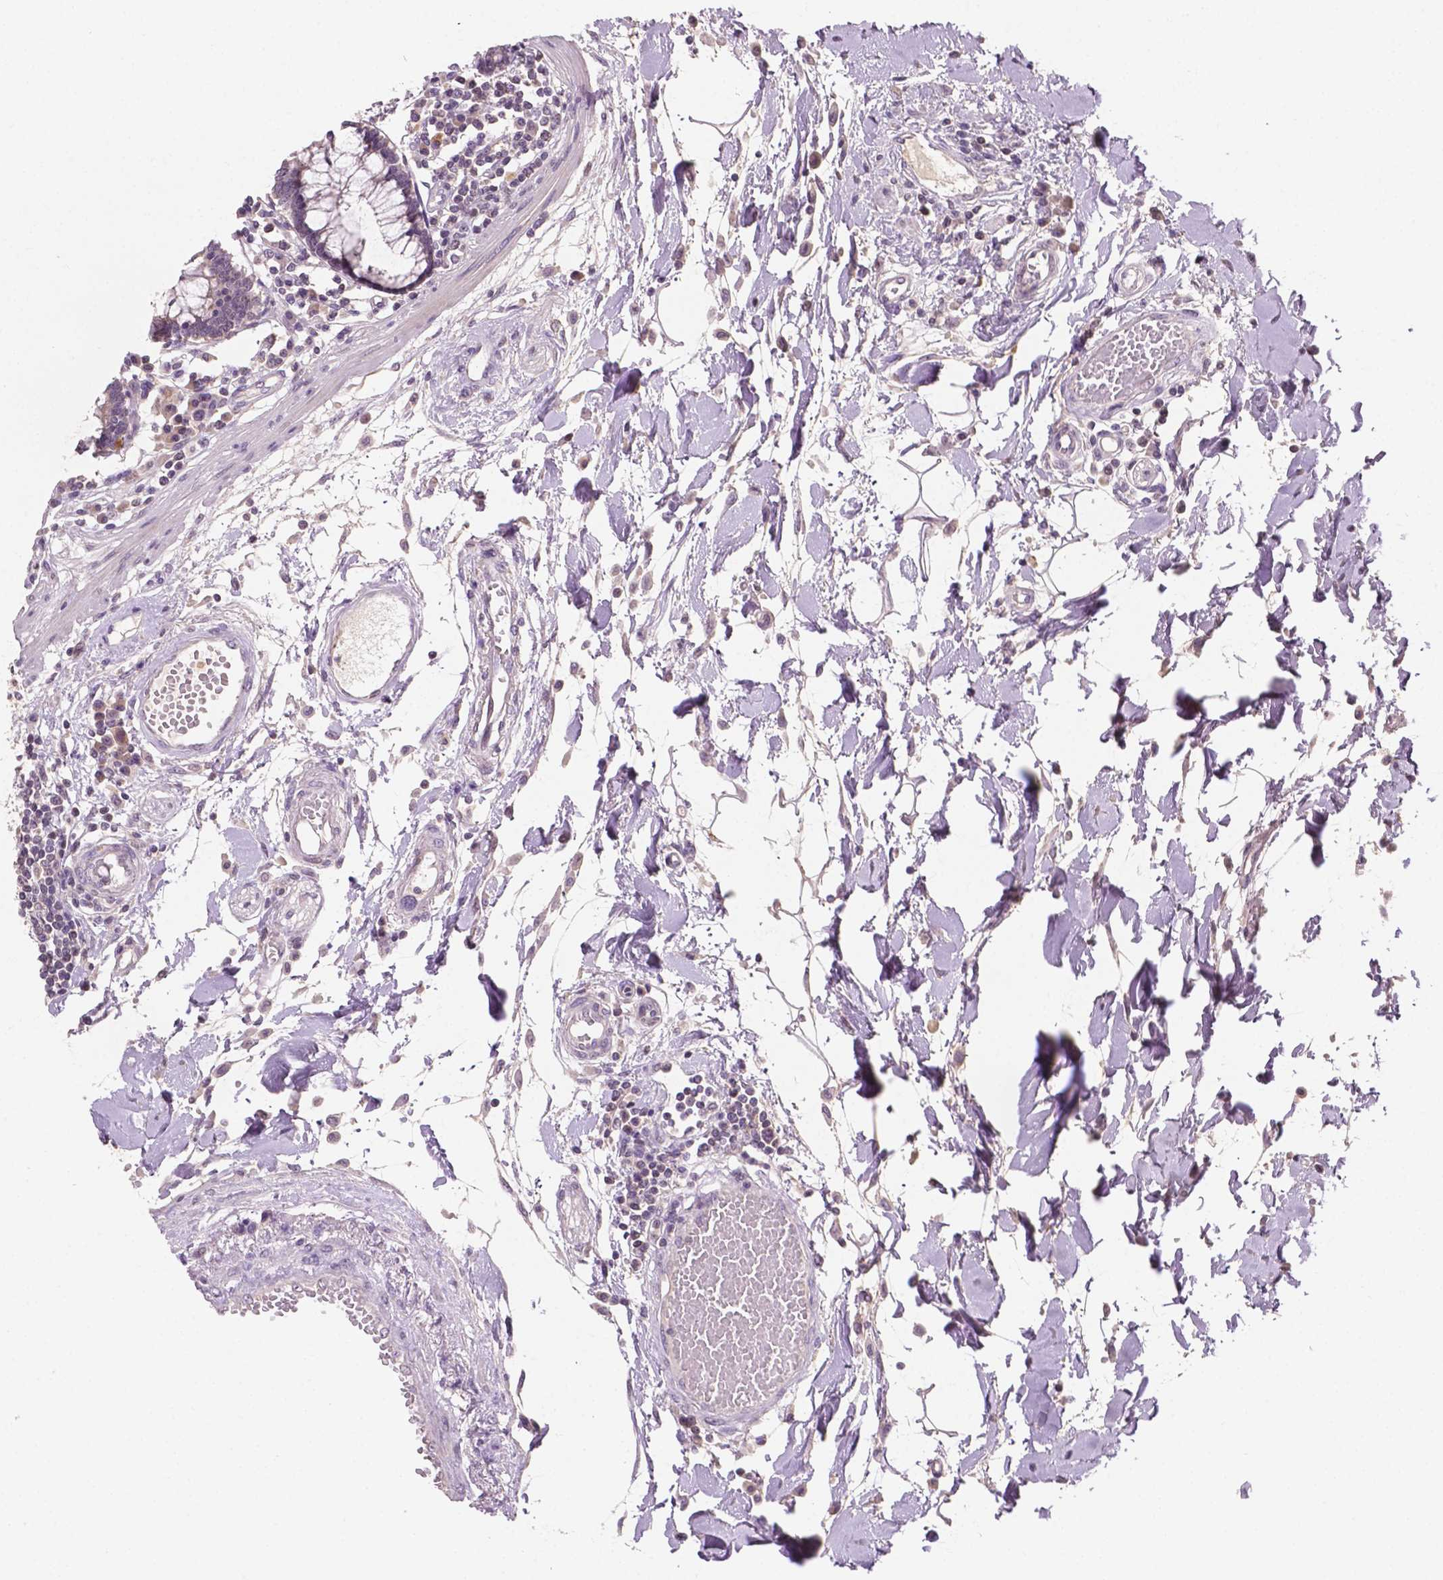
{"staining": {"intensity": "negative", "quantity": "none", "location": "none"}, "tissue": "colon", "cell_type": "Endothelial cells", "image_type": "normal", "snomed": [{"axis": "morphology", "description": "Normal tissue, NOS"}, {"axis": "morphology", "description": "Adenocarcinoma, NOS"}, {"axis": "topography", "description": "Colon"}], "caption": "Micrograph shows no protein expression in endothelial cells of unremarkable colon. (Stains: DAB (3,3'-diaminobenzidine) immunohistochemistry (IHC) with hematoxylin counter stain, Microscopy: brightfield microscopy at high magnification).", "gene": "MROH6", "patient": {"sex": "male", "age": 83}}